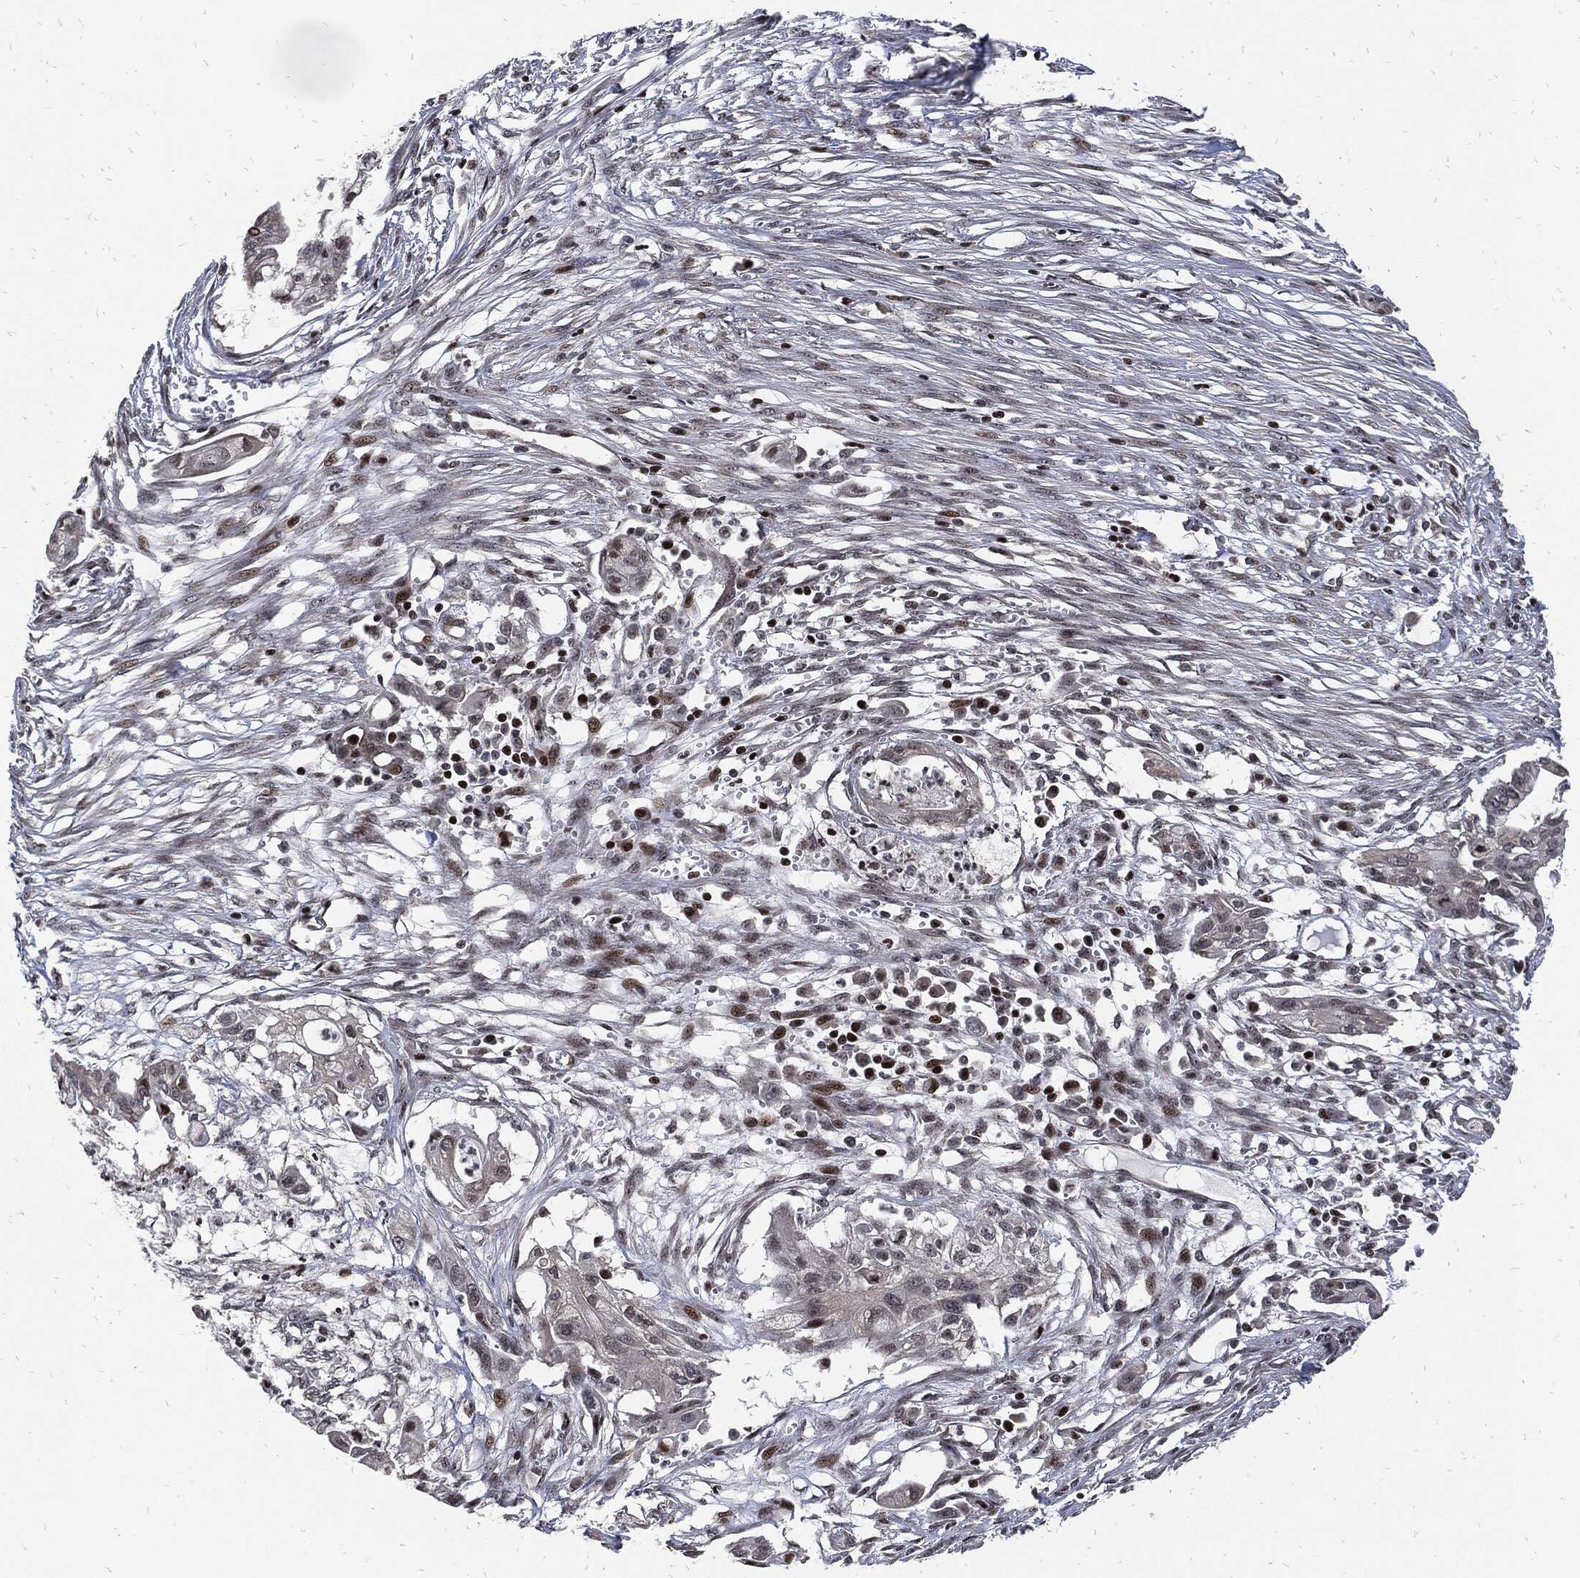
{"staining": {"intensity": "strong", "quantity": "<25%", "location": "cytoplasmic/membranous"}, "tissue": "pancreatic cancer", "cell_type": "Tumor cells", "image_type": "cancer", "snomed": [{"axis": "morphology", "description": "Normal tissue, NOS"}, {"axis": "morphology", "description": "Adenocarcinoma, NOS"}, {"axis": "topography", "description": "Pancreas"}], "caption": "Tumor cells reveal medium levels of strong cytoplasmic/membranous staining in approximately <25% of cells in human pancreatic adenocarcinoma.", "gene": "ZNF775", "patient": {"sex": "female", "age": 58}}